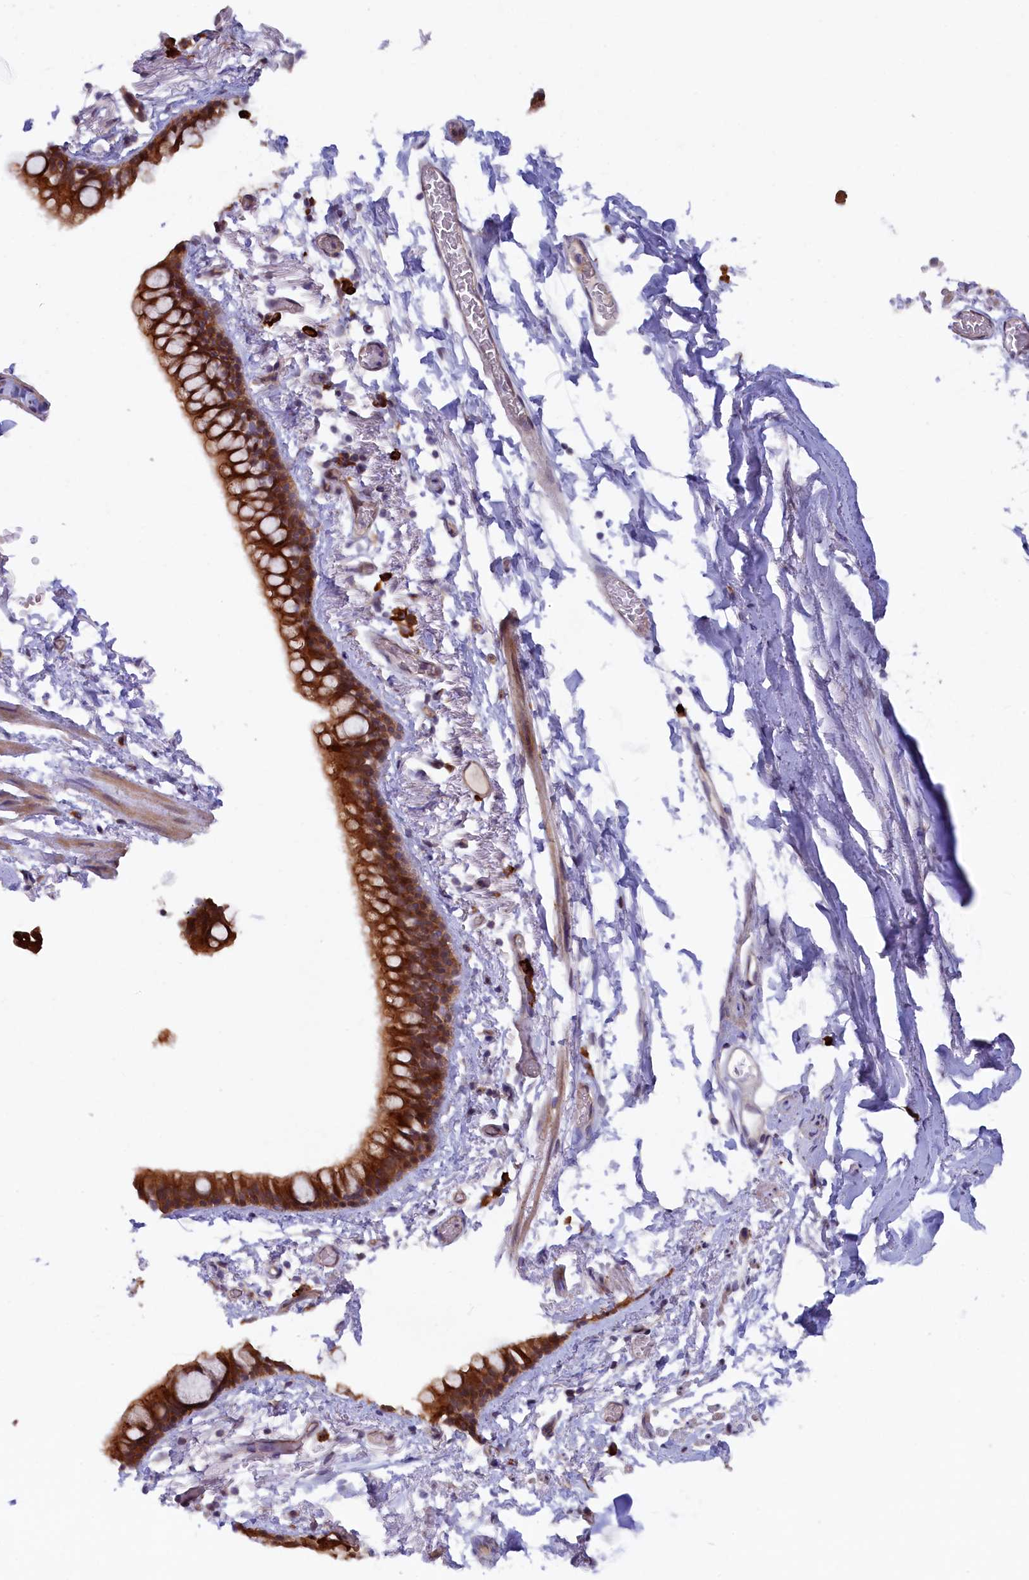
{"staining": {"intensity": "strong", "quantity": ">75%", "location": "cytoplasmic/membranous"}, "tissue": "bronchus", "cell_type": "Respiratory epithelial cells", "image_type": "normal", "snomed": [{"axis": "morphology", "description": "Normal tissue, NOS"}, {"axis": "topography", "description": "Cartilage tissue"}], "caption": "This image exhibits immunohistochemistry staining of unremarkable bronchus, with high strong cytoplasmic/membranous staining in about >75% of respiratory epithelial cells.", "gene": "JPT2", "patient": {"sex": "male", "age": 63}}